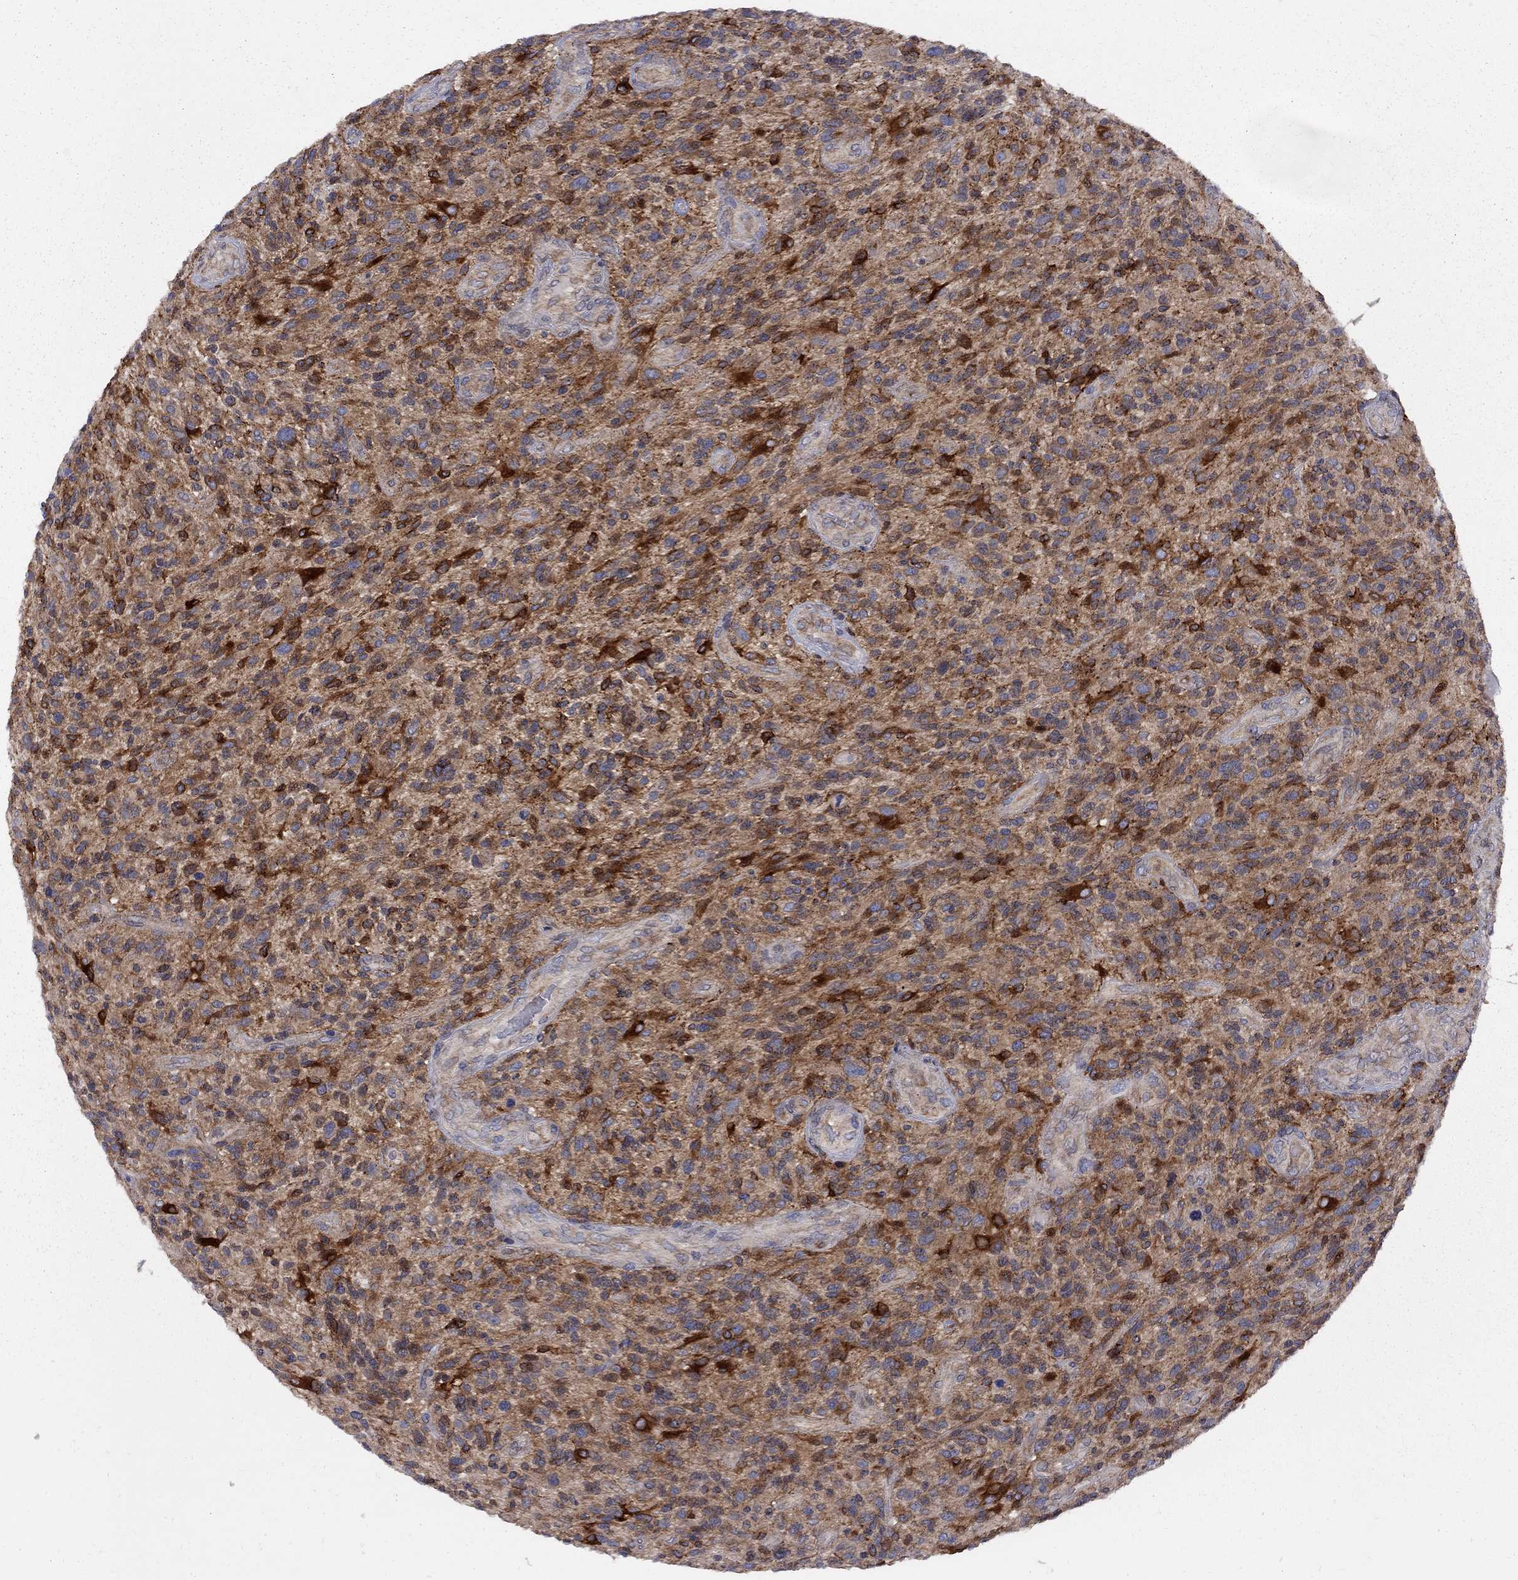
{"staining": {"intensity": "strong", "quantity": "<25%", "location": "cytoplasmic/membranous"}, "tissue": "glioma", "cell_type": "Tumor cells", "image_type": "cancer", "snomed": [{"axis": "morphology", "description": "Glioma, malignant, High grade"}, {"axis": "topography", "description": "Brain"}], "caption": "Strong cytoplasmic/membranous protein staining is present in about <25% of tumor cells in malignant glioma (high-grade).", "gene": "MTHFR", "patient": {"sex": "male", "age": 47}}